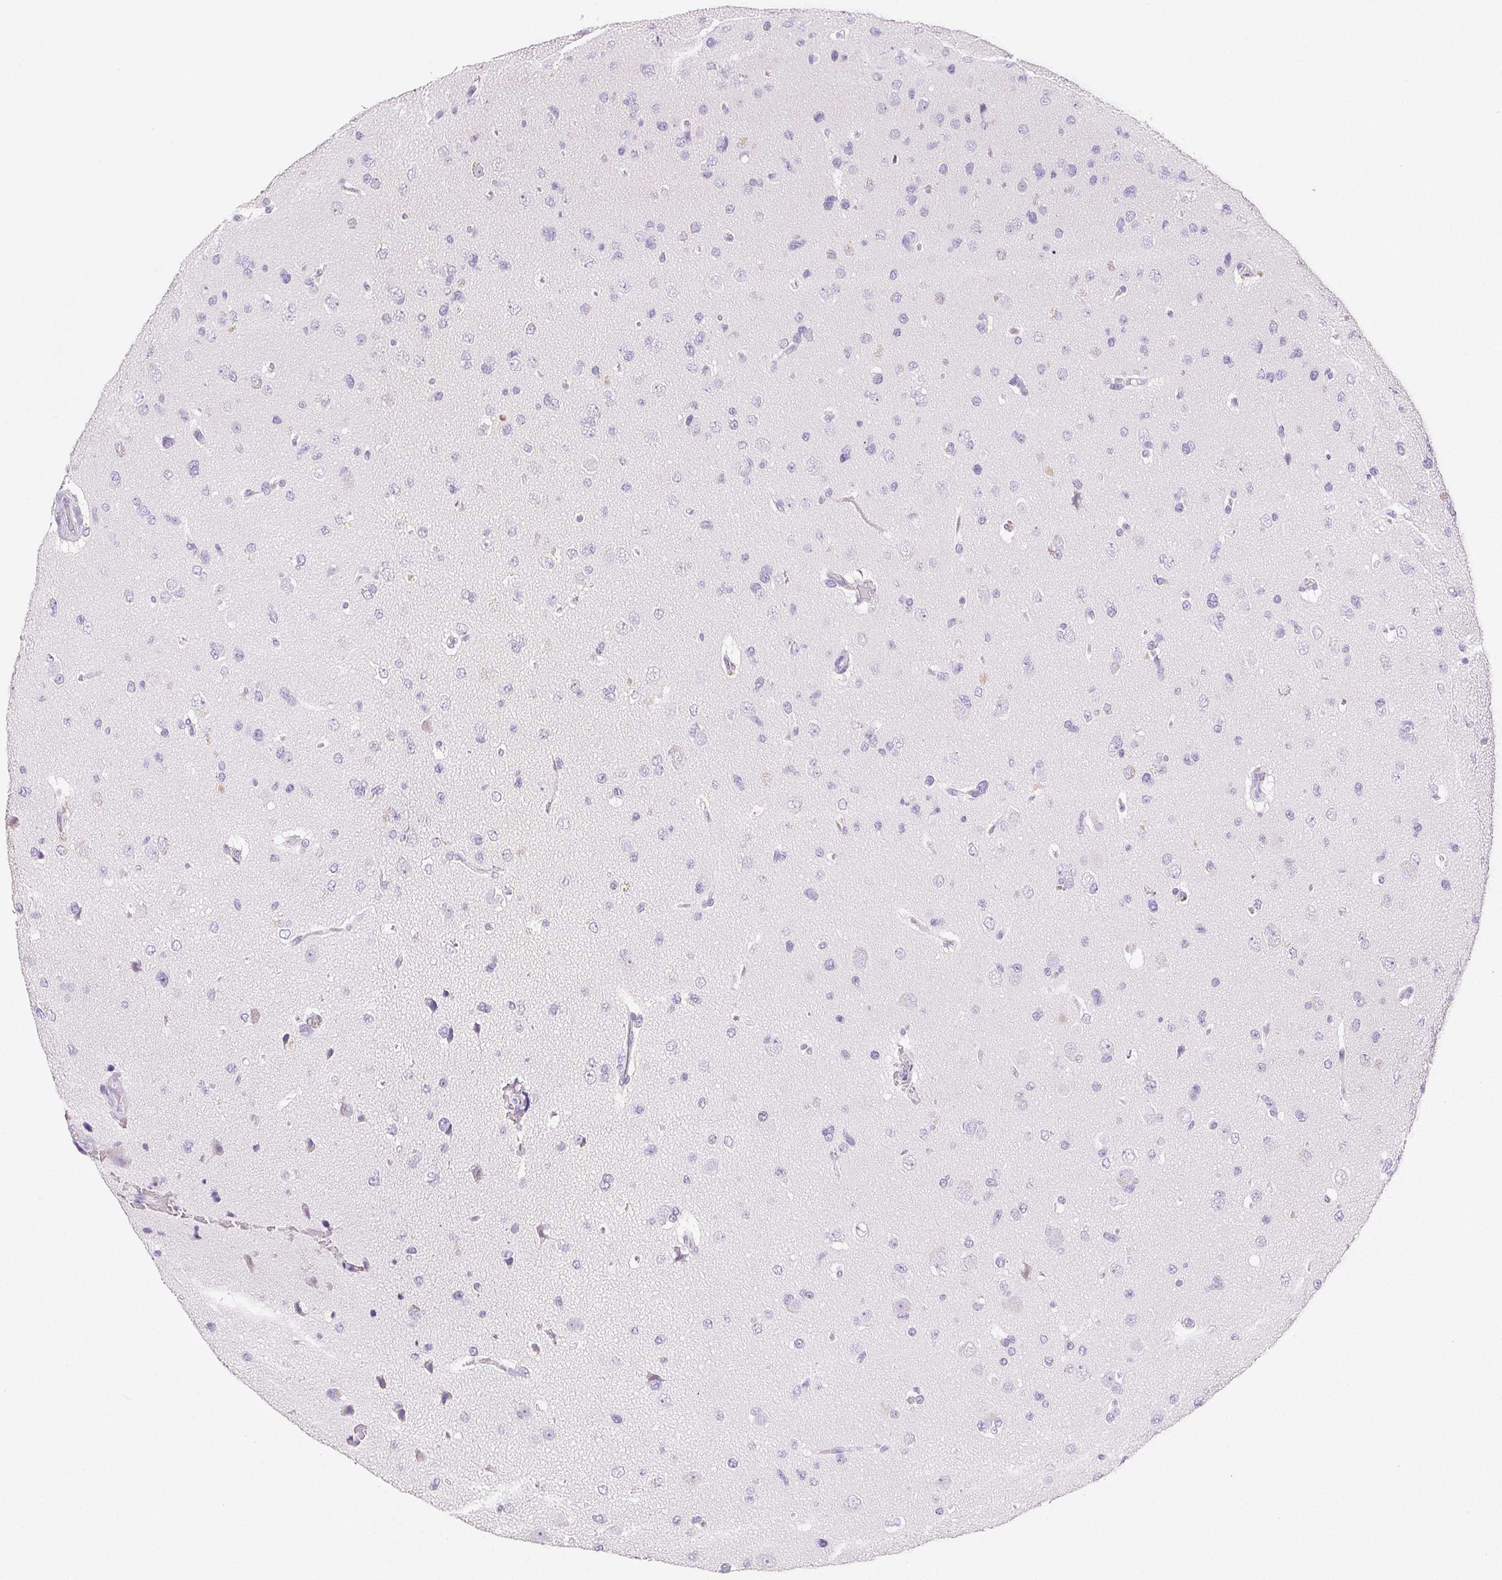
{"staining": {"intensity": "negative", "quantity": "none", "location": "none"}, "tissue": "glioma", "cell_type": "Tumor cells", "image_type": "cancer", "snomed": [{"axis": "morphology", "description": "Glioma, malignant, Low grade"}, {"axis": "topography", "description": "Brain"}], "caption": "An IHC micrograph of malignant low-grade glioma is shown. There is no staining in tumor cells of malignant low-grade glioma.", "gene": "BEND2", "patient": {"sex": "female", "age": 55}}